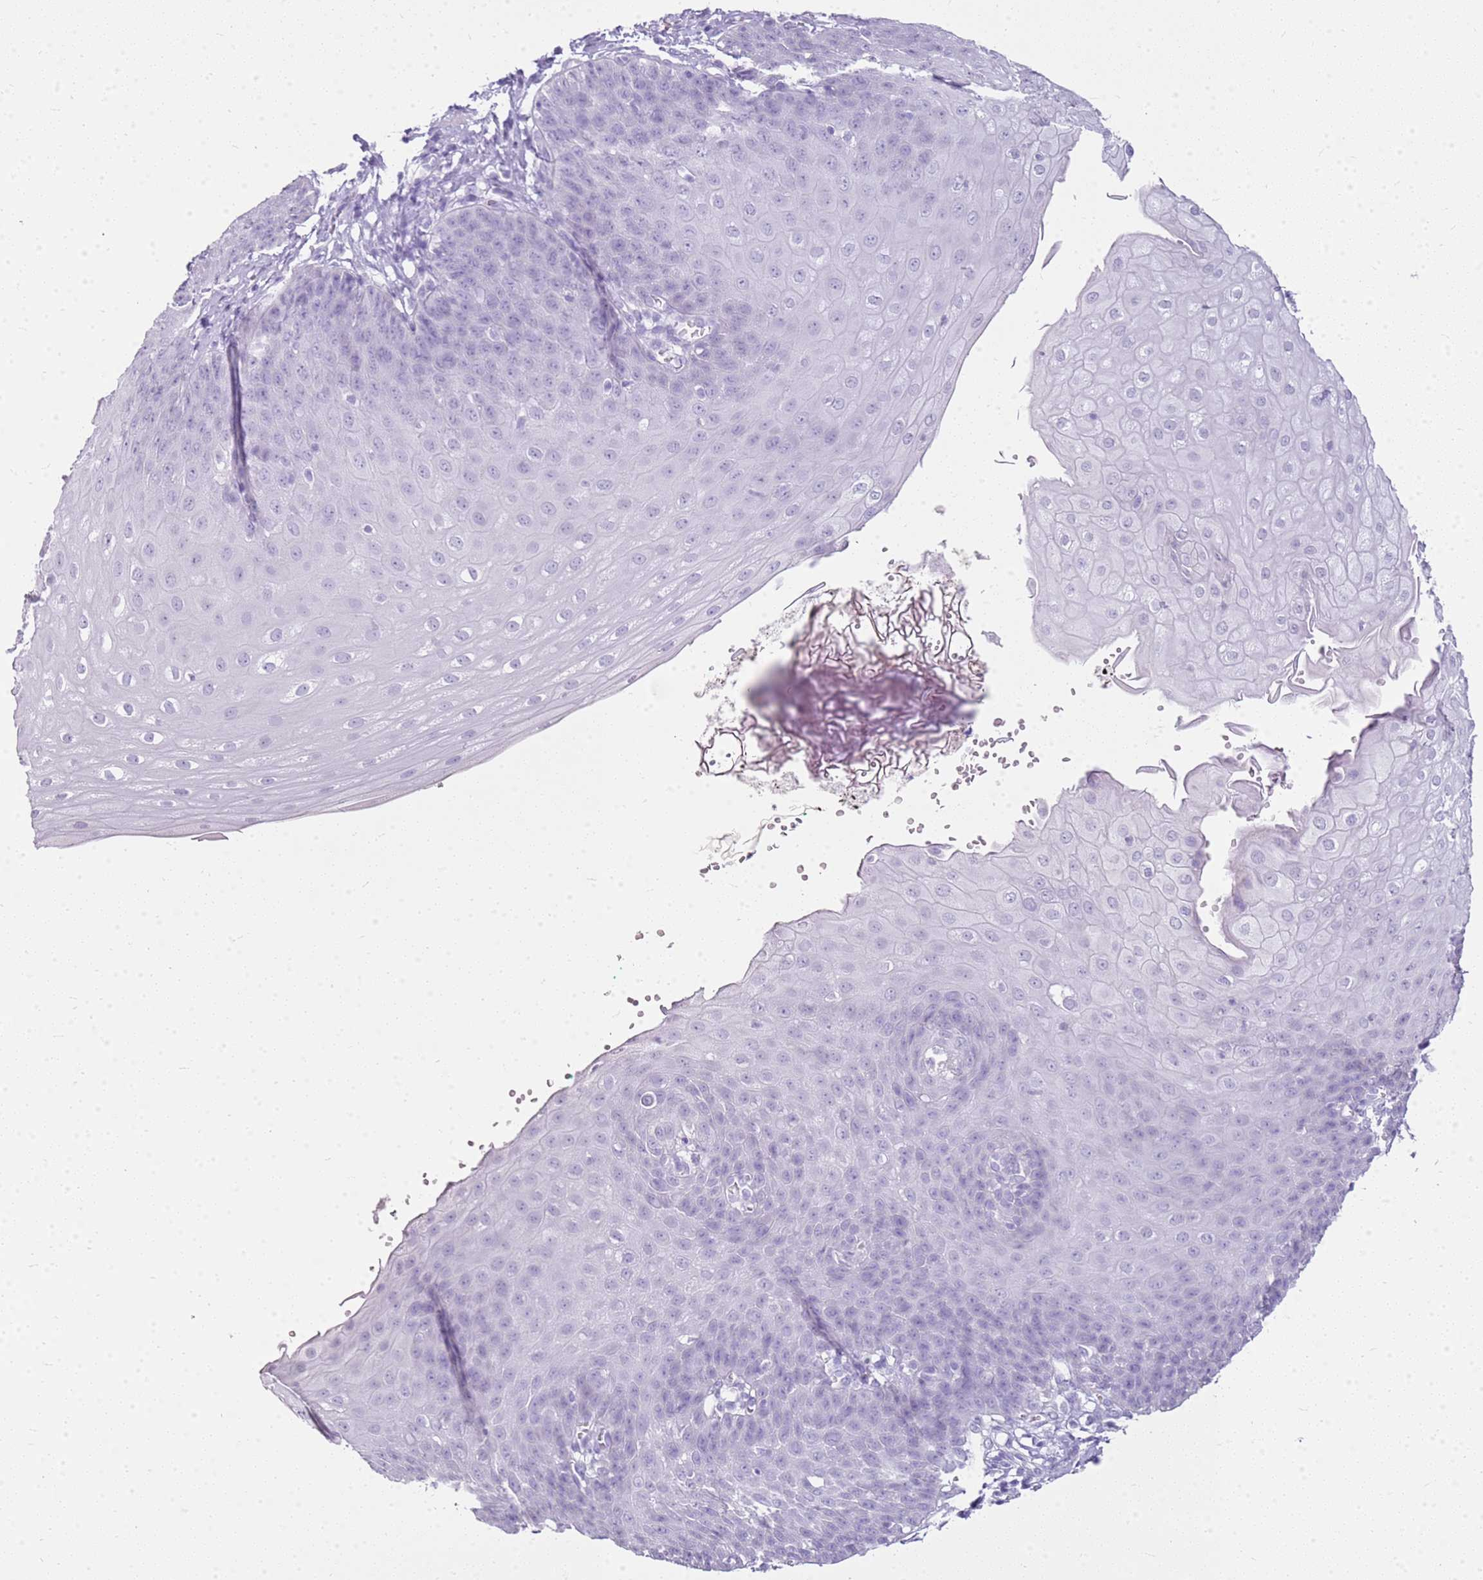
{"staining": {"intensity": "negative", "quantity": "none", "location": "none"}, "tissue": "esophagus", "cell_type": "Squamous epithelial cells", "image_type": "normal", "snomed": [{"axis": "morphology", "description": "Normal tissue, NOS"}, {"axis": "topography", "description": "Esophagus"}], "caption": "There is no significant expression in squamous epithelial cells of esophagus. The staining was performed using DAB to visualize the protein expression in brown, while the nuclei were stained in blue with hematoxylin (Magnification: 20x).", "gene": "CA8", "patient": {"sex": "male", "age": 71}}